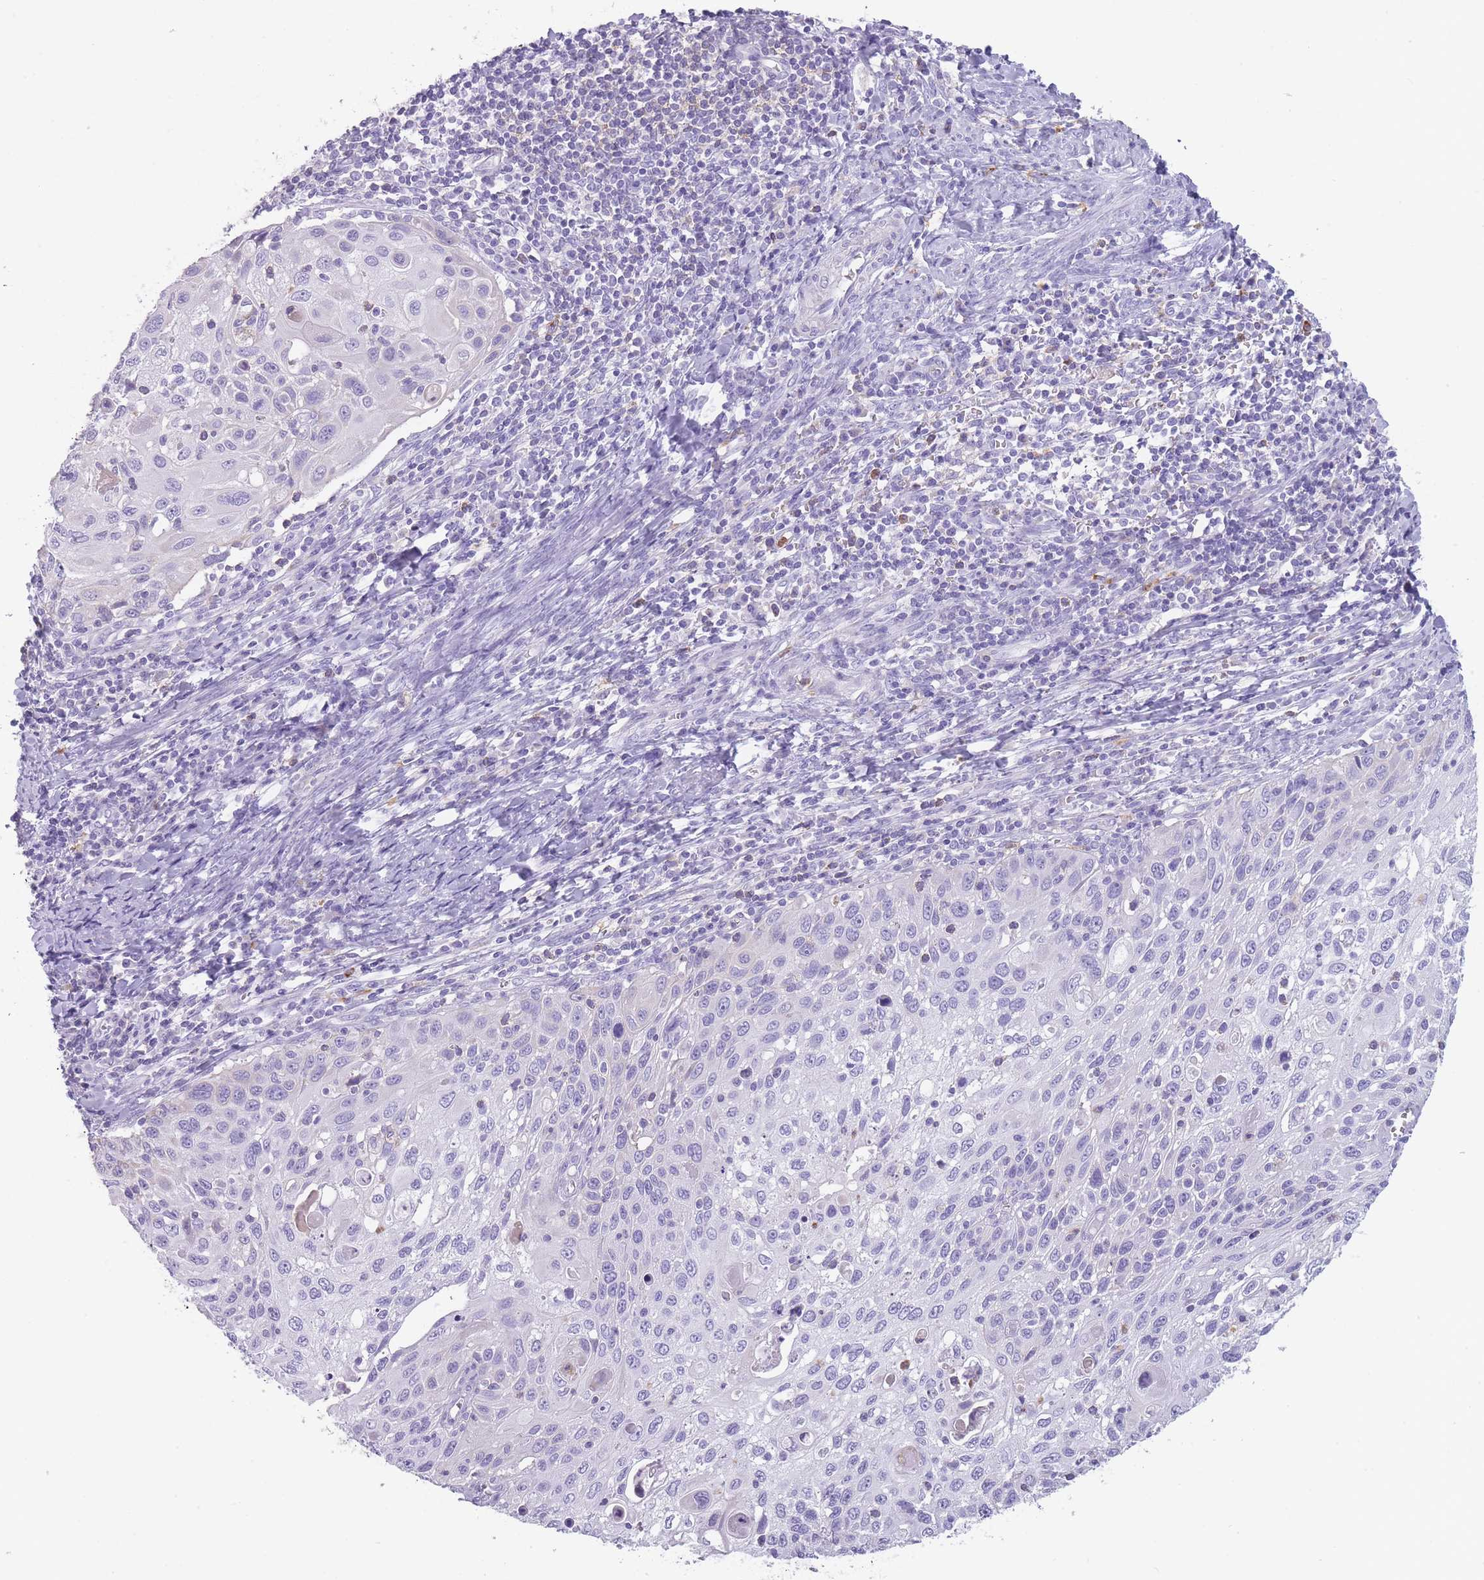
{"staining": {"intensity": "negative", "quantity": "none", "location": "none"}, "tissue": "cervical cancer", "cell_type": "Tumor cells", "image_type": "cancer", "snomed": [{"axis": "morphology", "description": "Squamous cell carcinoma, NOS"}, {"axis": "topography", "description": "Cervix"}], "caption": "Protein analysis of squamous cell carcinoma (cervical) exhibits no significant staining in tumor cells.", "gene": "CR1L", "patient": {"sex": "female", "age": 70}}